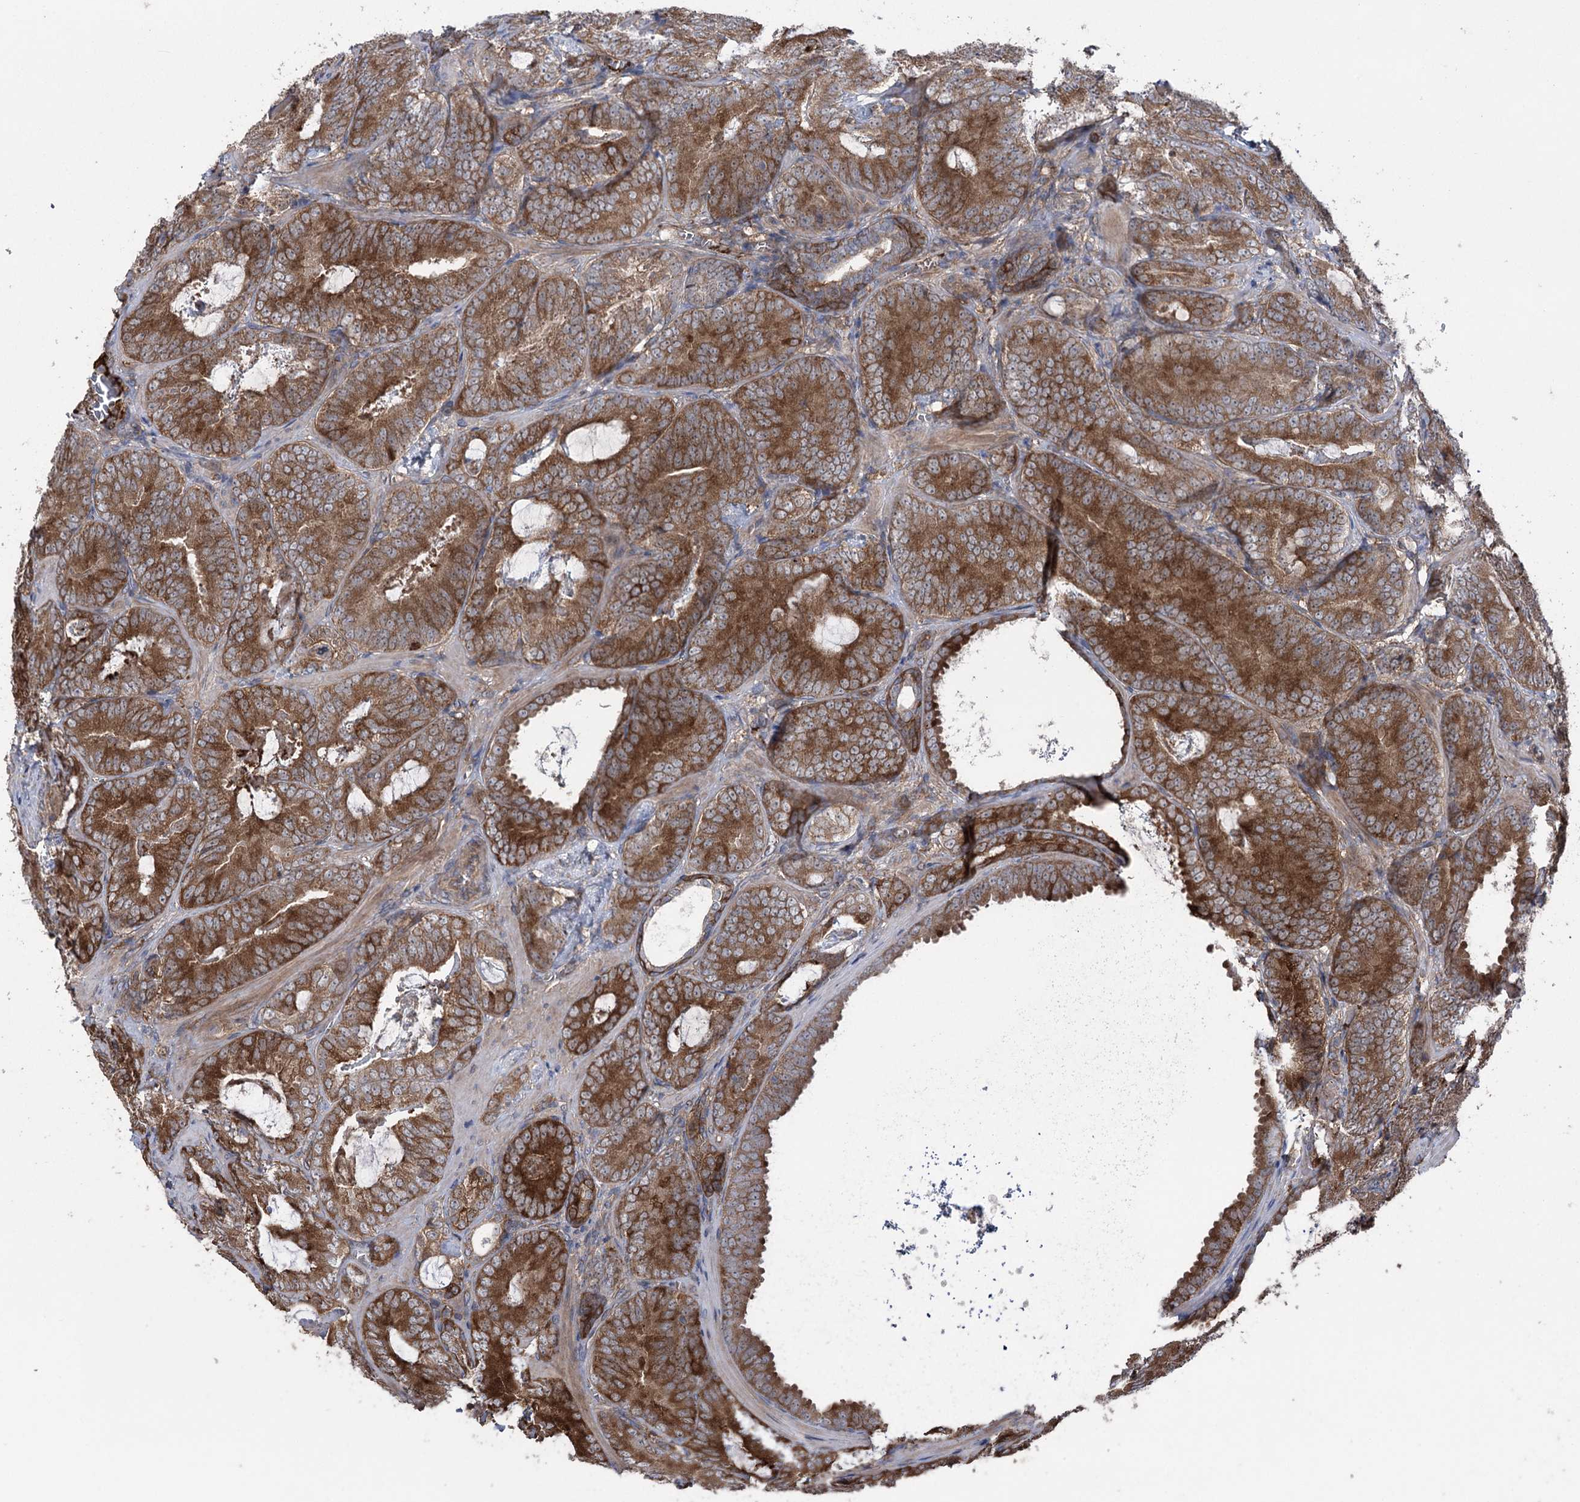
{"staining": {"intensity": "moderate", "quantity": ">75%", "location": "cytoplasmic/membranous"}, "tissue": "prostate cancer", "cell_type": "Tumor cells", "image_type": "cancer", "snomed": [{"axis": "morphology", "description": "Adenocarcinoma, Low grade"}, {"axis": "topography", "description": "Prostate"}], "caption": "DAB (3,3'-diaminobenzidine) immunohistochemical staining of prostate adenocarcinoma (low-grade) shows moderate cytoplasmic/membranous protein positivity in about >75% of tumor cells.", "gene": "OTUD1", "patient": {"sex": "male", "age": 60}}